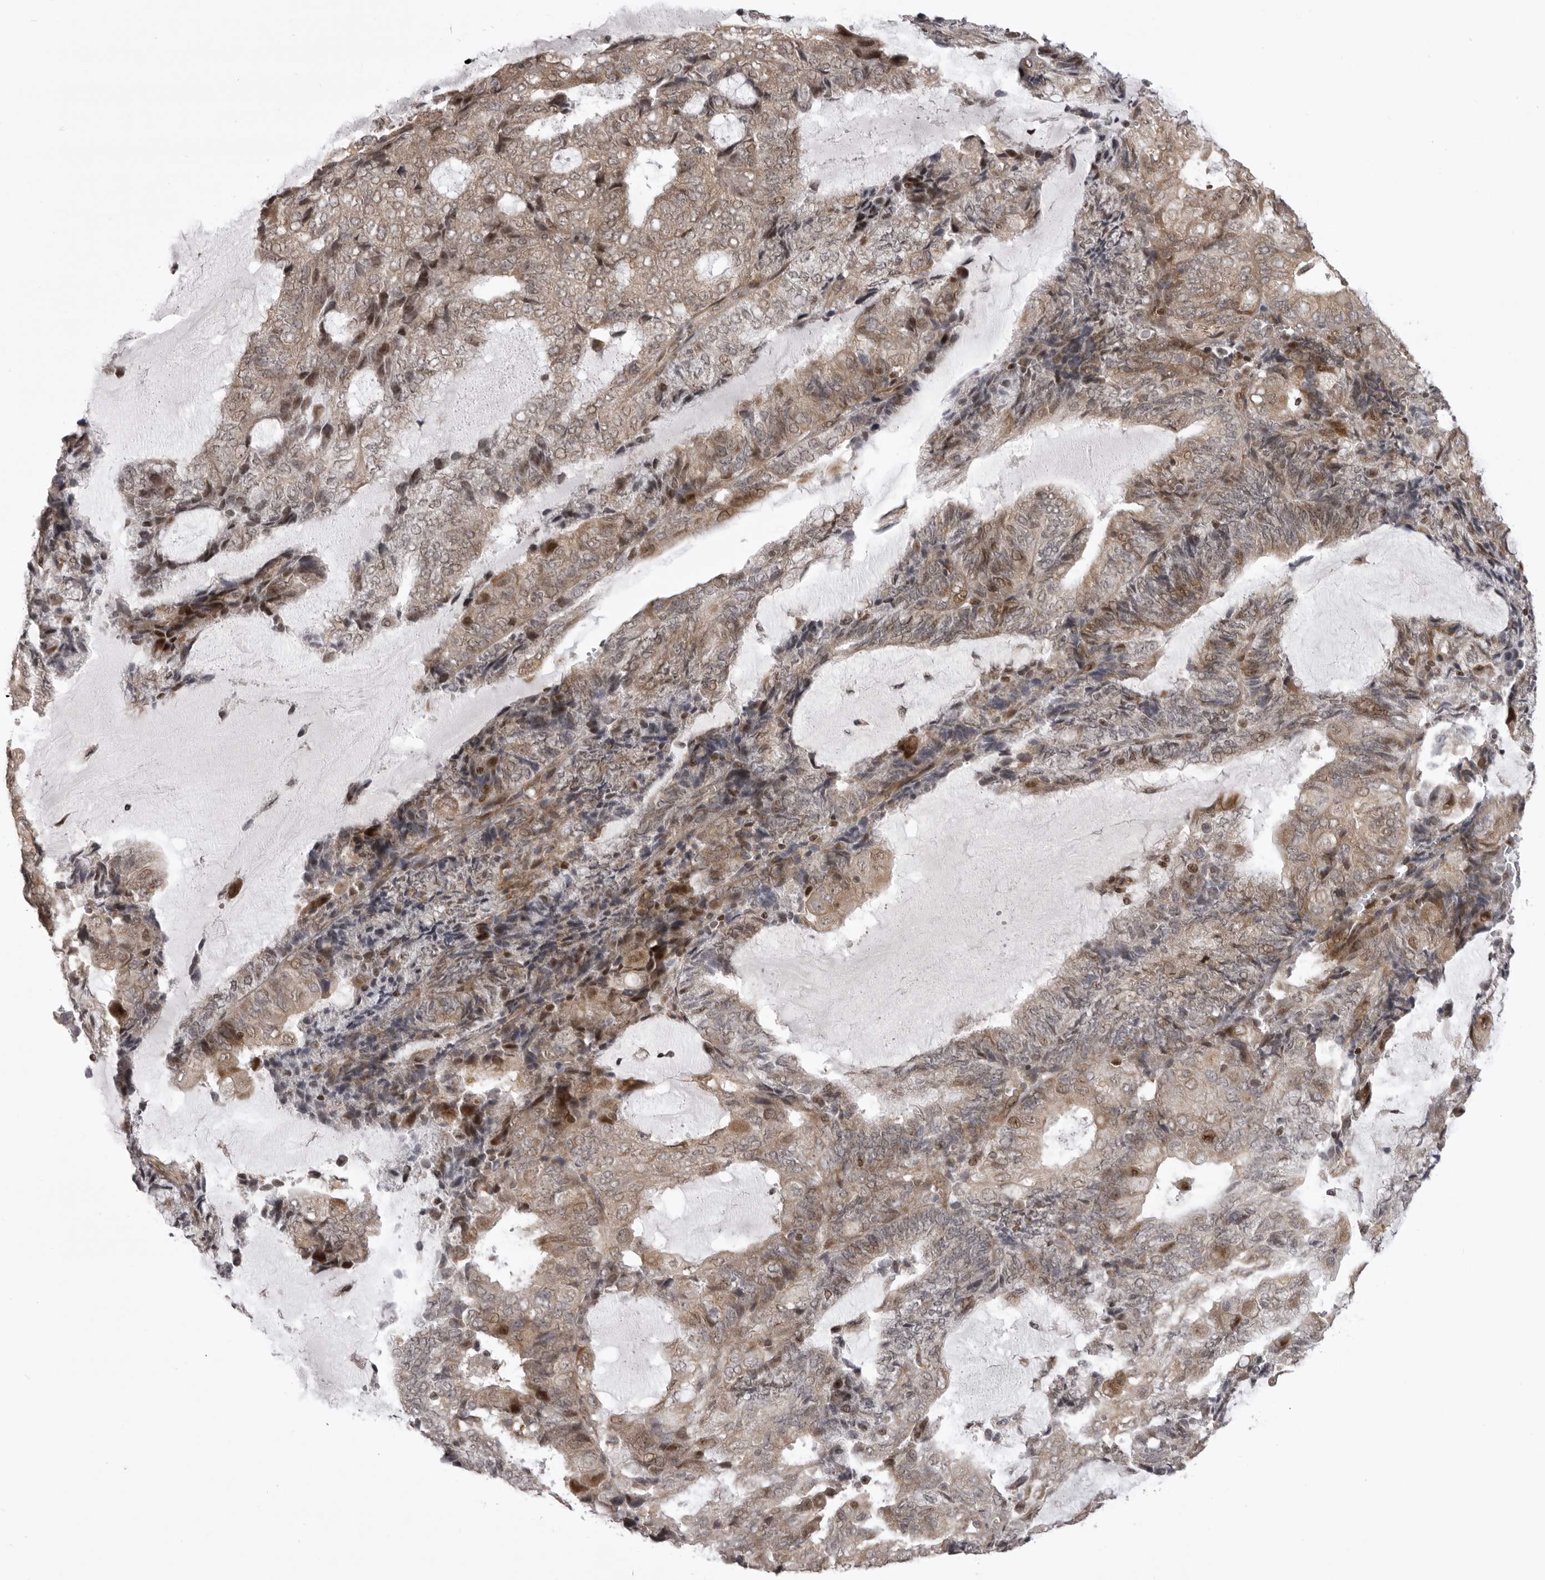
{"staining": {"intensity": "moderate", "quantity": "<25%", "location": "cytoplasmic/membranous,nuclear"}, "tissue": "endometrial cancer", "cell_type": "Tumor cells", "image_type": "cancer", "snomed": [{"axis": "morphology", "description": "Adenocarcinoma, NOS"}, {"axis": "topography", "description": "Endometrium"}], "caption": "A brown stain shows moderate cytoplasmic/membranous and nuclear positivity of a protein in endometrial cancer (adenocarcinoma) tumor cells. (DAB = brown stain, brightfield microscopy at high magnification).", "gene": "C1orf109", "patient": {"sex": "female", "age": 81}}